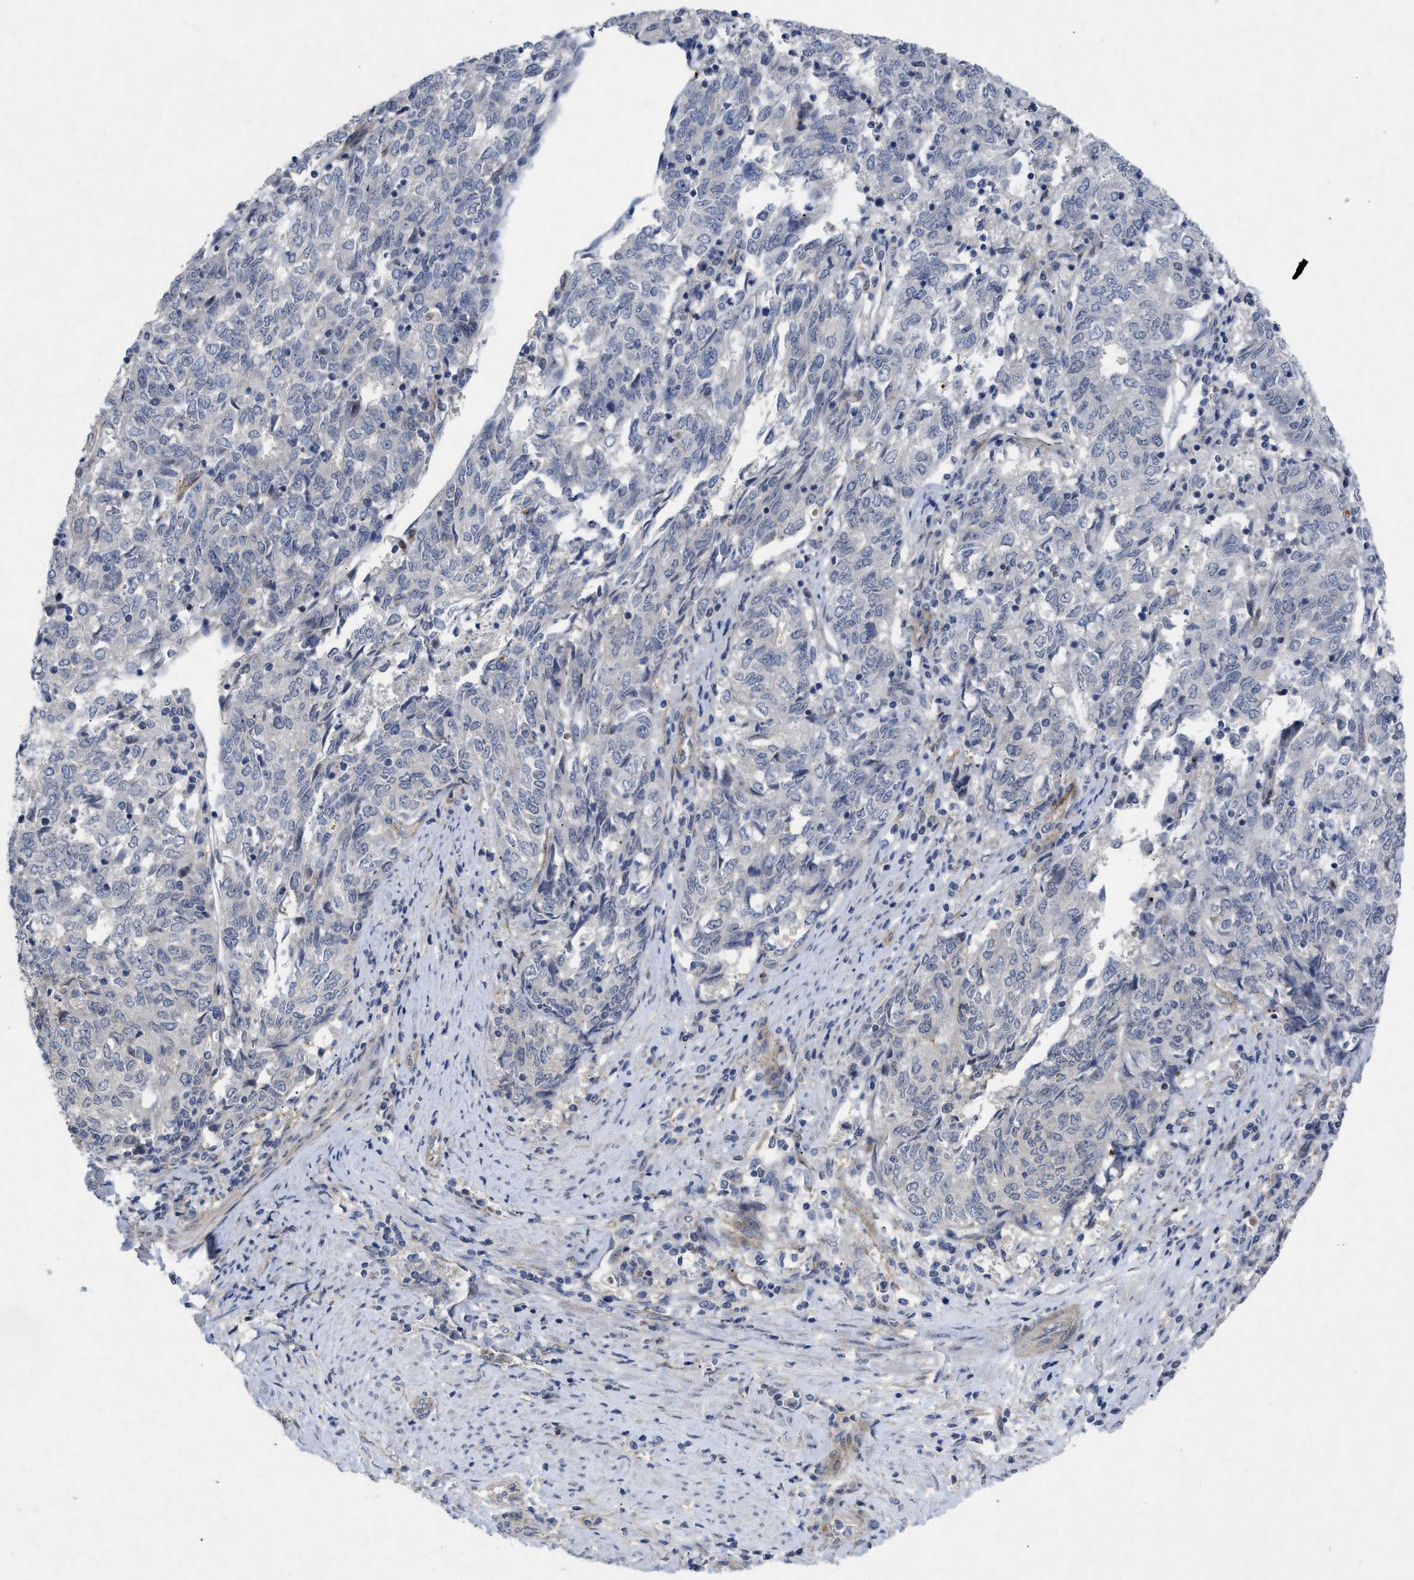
{"staining": {"intensity": "negative", "quantity": "none", "location": "none"}, "tissue": "endometrial cancer", "cell_type": "Tumor cells", "image_type": "cancer", "snomed": [{"axis": "morphology", "description": "Adenocarcinoma, NOS"}, {"axis": "topography", "description": "Endometrium"}], "caption": "Tumor cells show no significant positivity in endometrial cancer (adenocarcinoma). The staining is performed using DAB (3,3'-diaminobenzidine) brown chromogen with nuclei counter-stained in using hematoxylin.", "gene": "PDGFRA", "patient": {"sex": "female", "age": 80}}